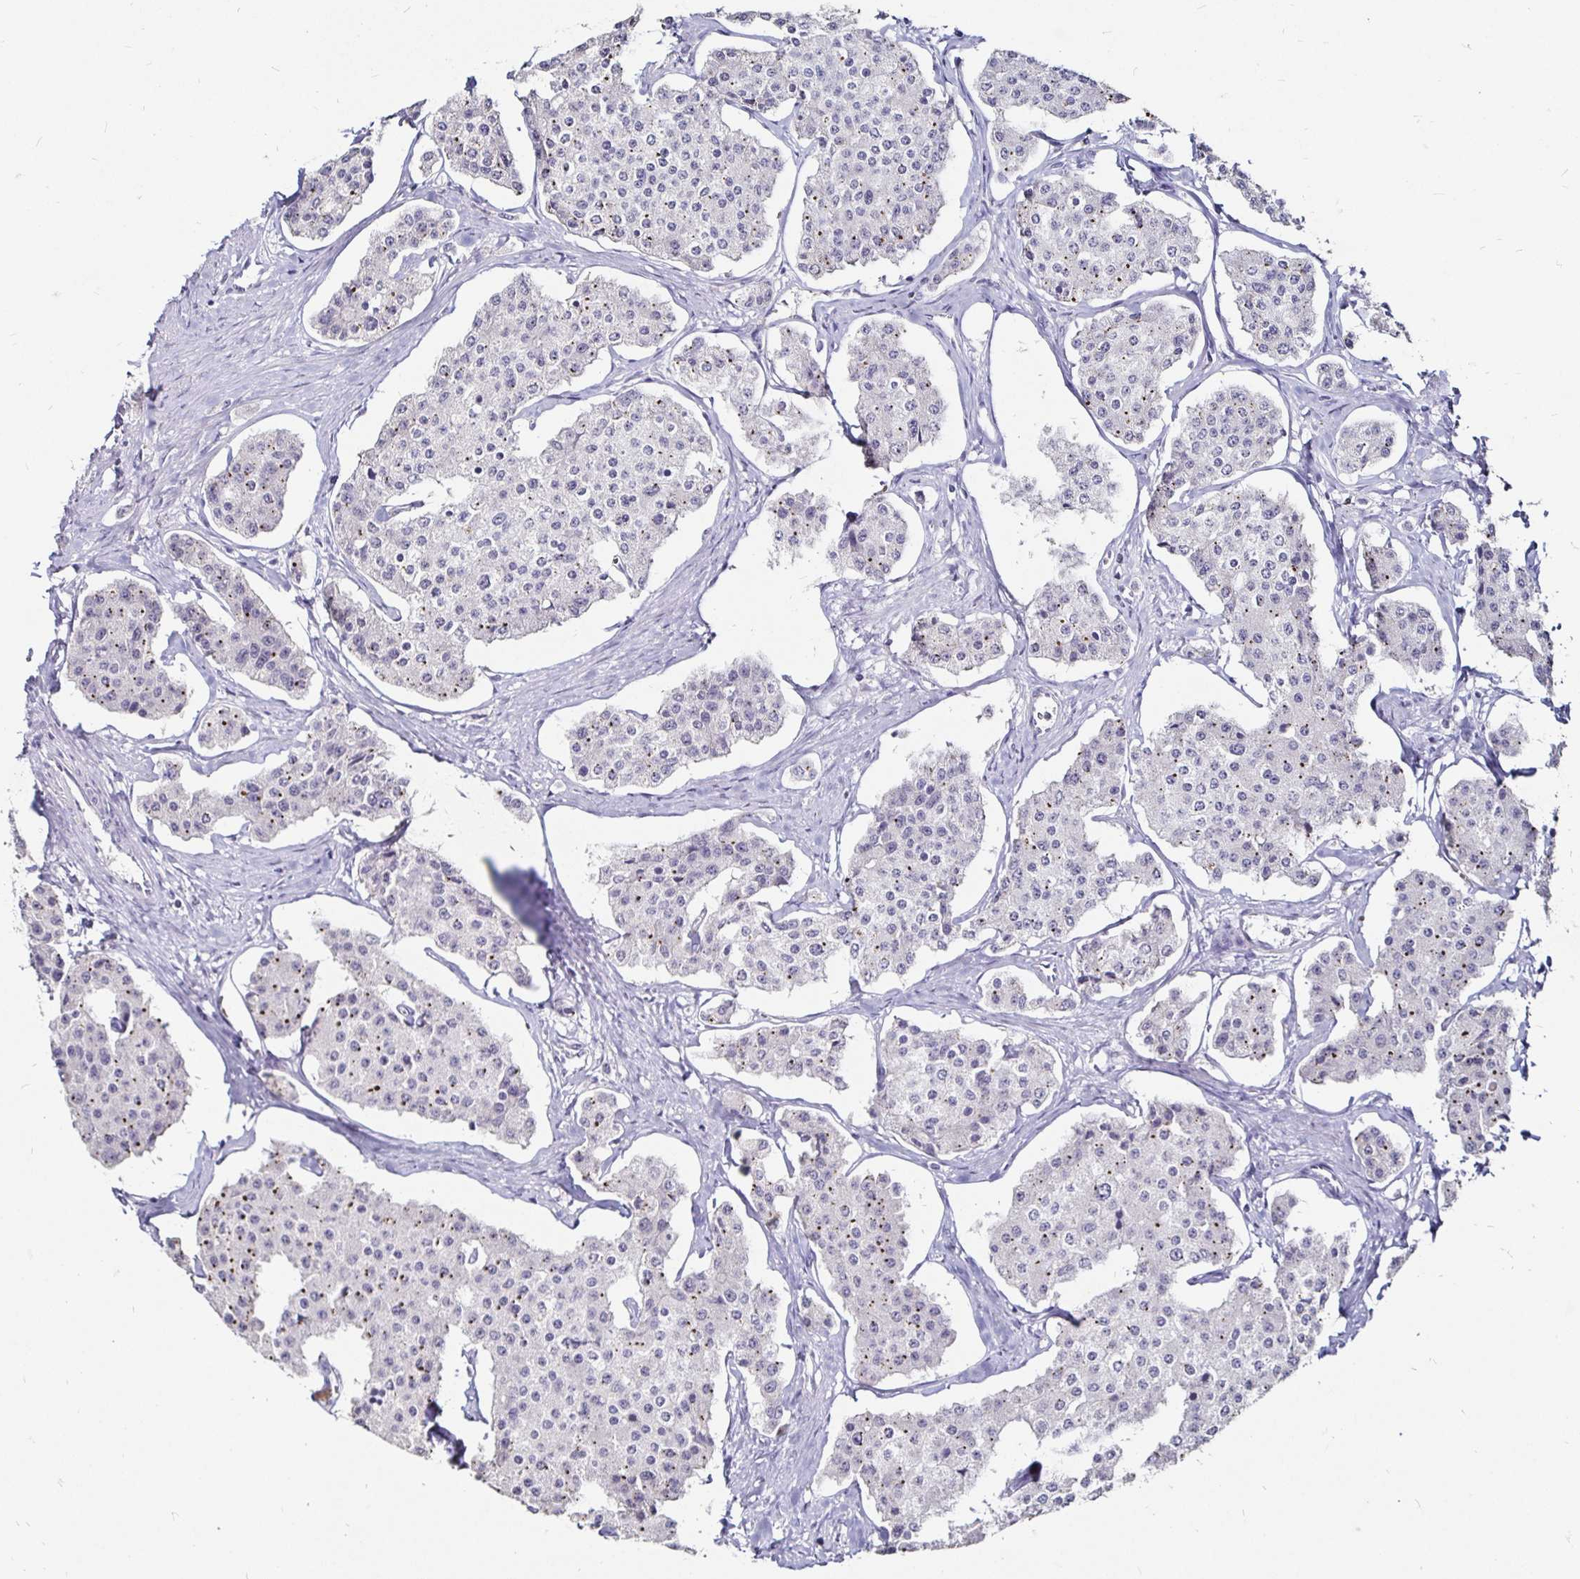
{"staining": {"intensity": "moderate", "quantity": "<25%", "location": "cytoplasmic/membranous"}, "tissue": "carcinoid", "cell_type": "Tumor cells", "image_type": "cancer", "snomed": [{"axis": "morphology", "description": "Carcinoid, malignant, NOS"}, {"axis": "topography", "description": "Small intestine"}], "caption": "A brown stain shows moderate cytoplasmic/membranous expression of a protein in human carcinoid (malignant) tumor cells.", "gene": "FAIM2", "patient": {"sex": "female", "age": 65}}